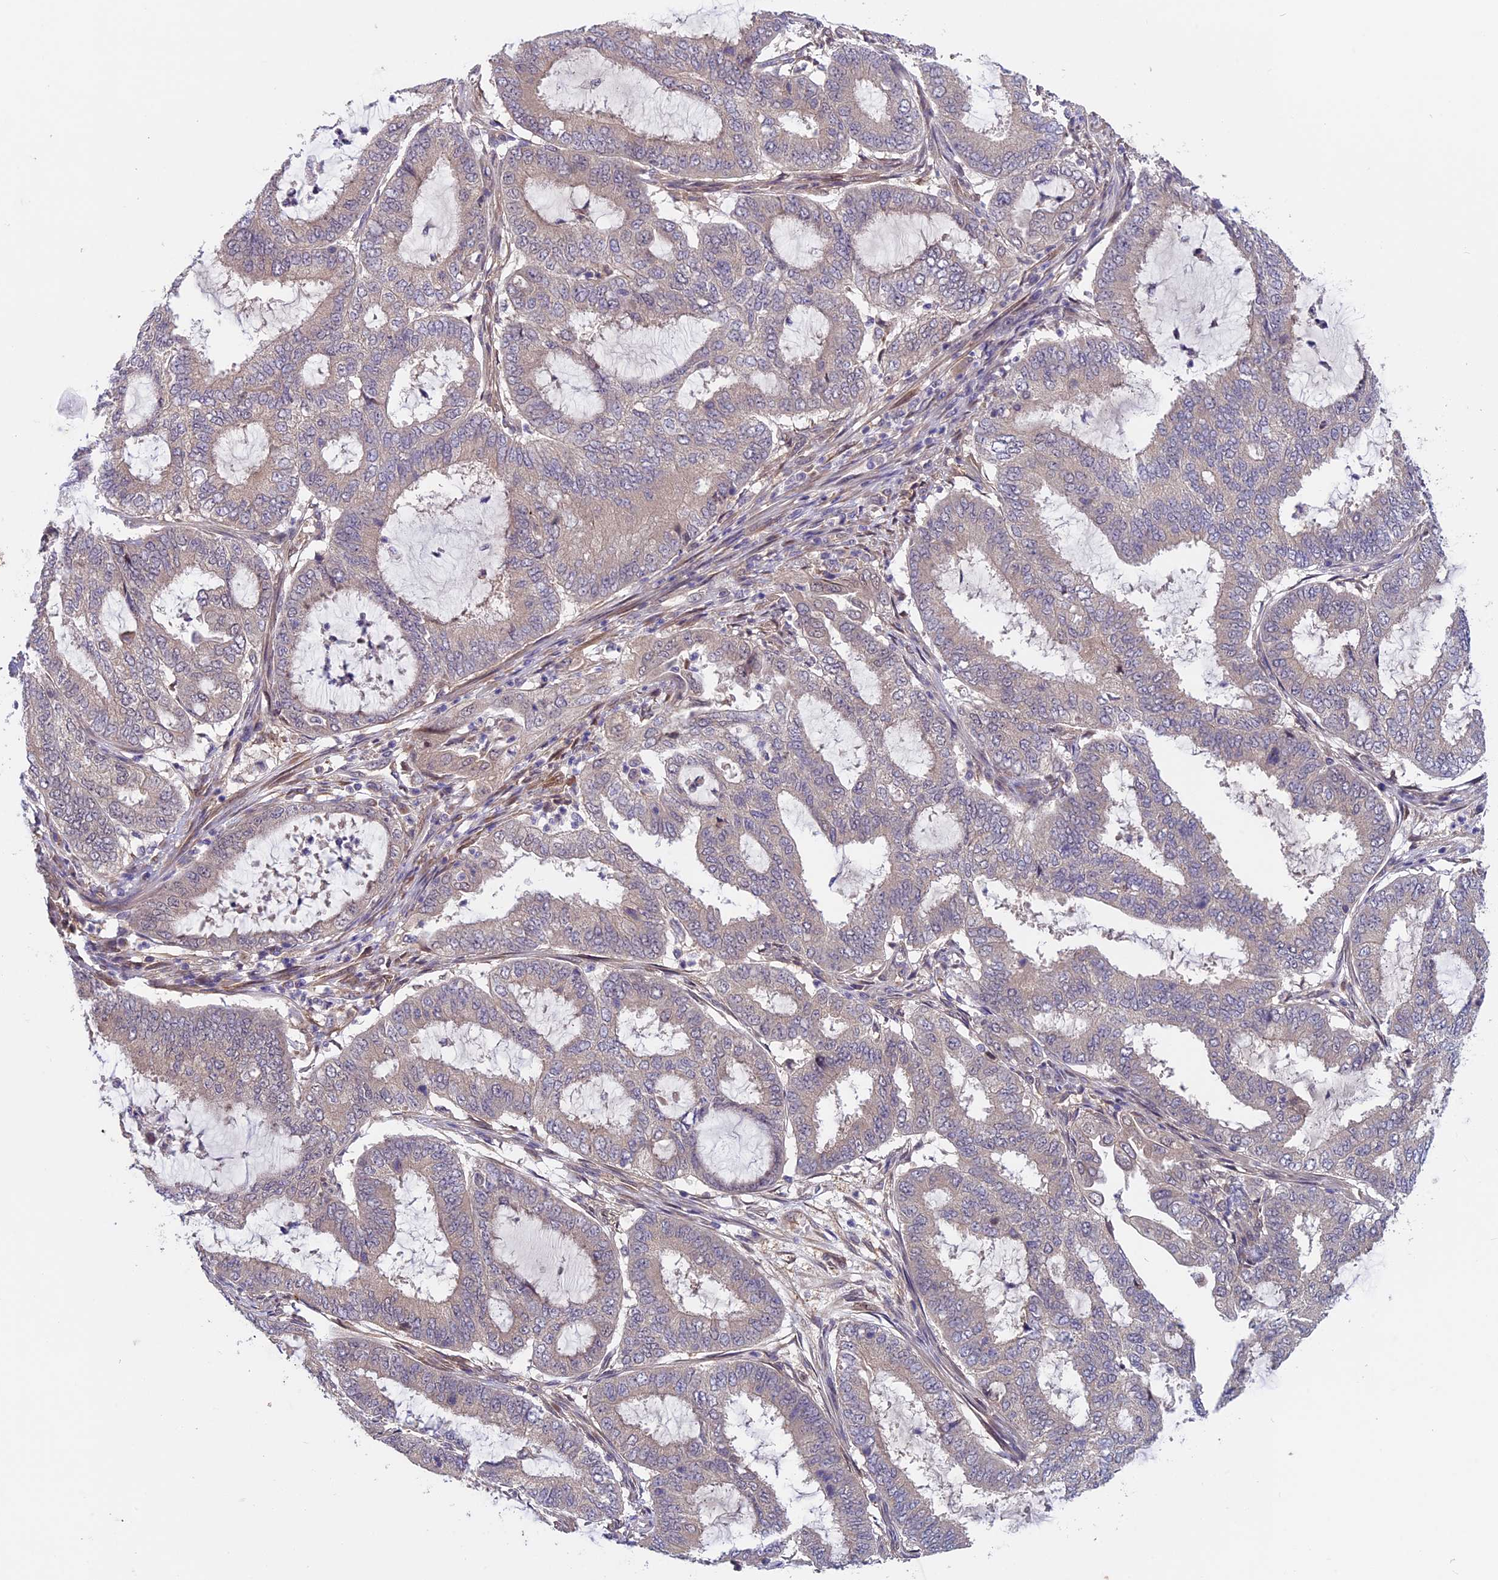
{"staining": {"intensity": "negative", "quantity": "none", "location": "none"}, "tissue": "endometrial cancer", "cell_type": "Tumor cells", "image_type": "cancer", "snomed": [{"axis": "morphology", "description": "Adenocarcinoma, NOS"}, {"axis": "topography", "description": "Endometrium"}], "caption": "Immunohistochemical staining of adenocarcinoma (endometrial) reveals no significant positivity in tumor cells.", "gene": "CCDC9B", "patient": {"sex": "female", "age": 51}}